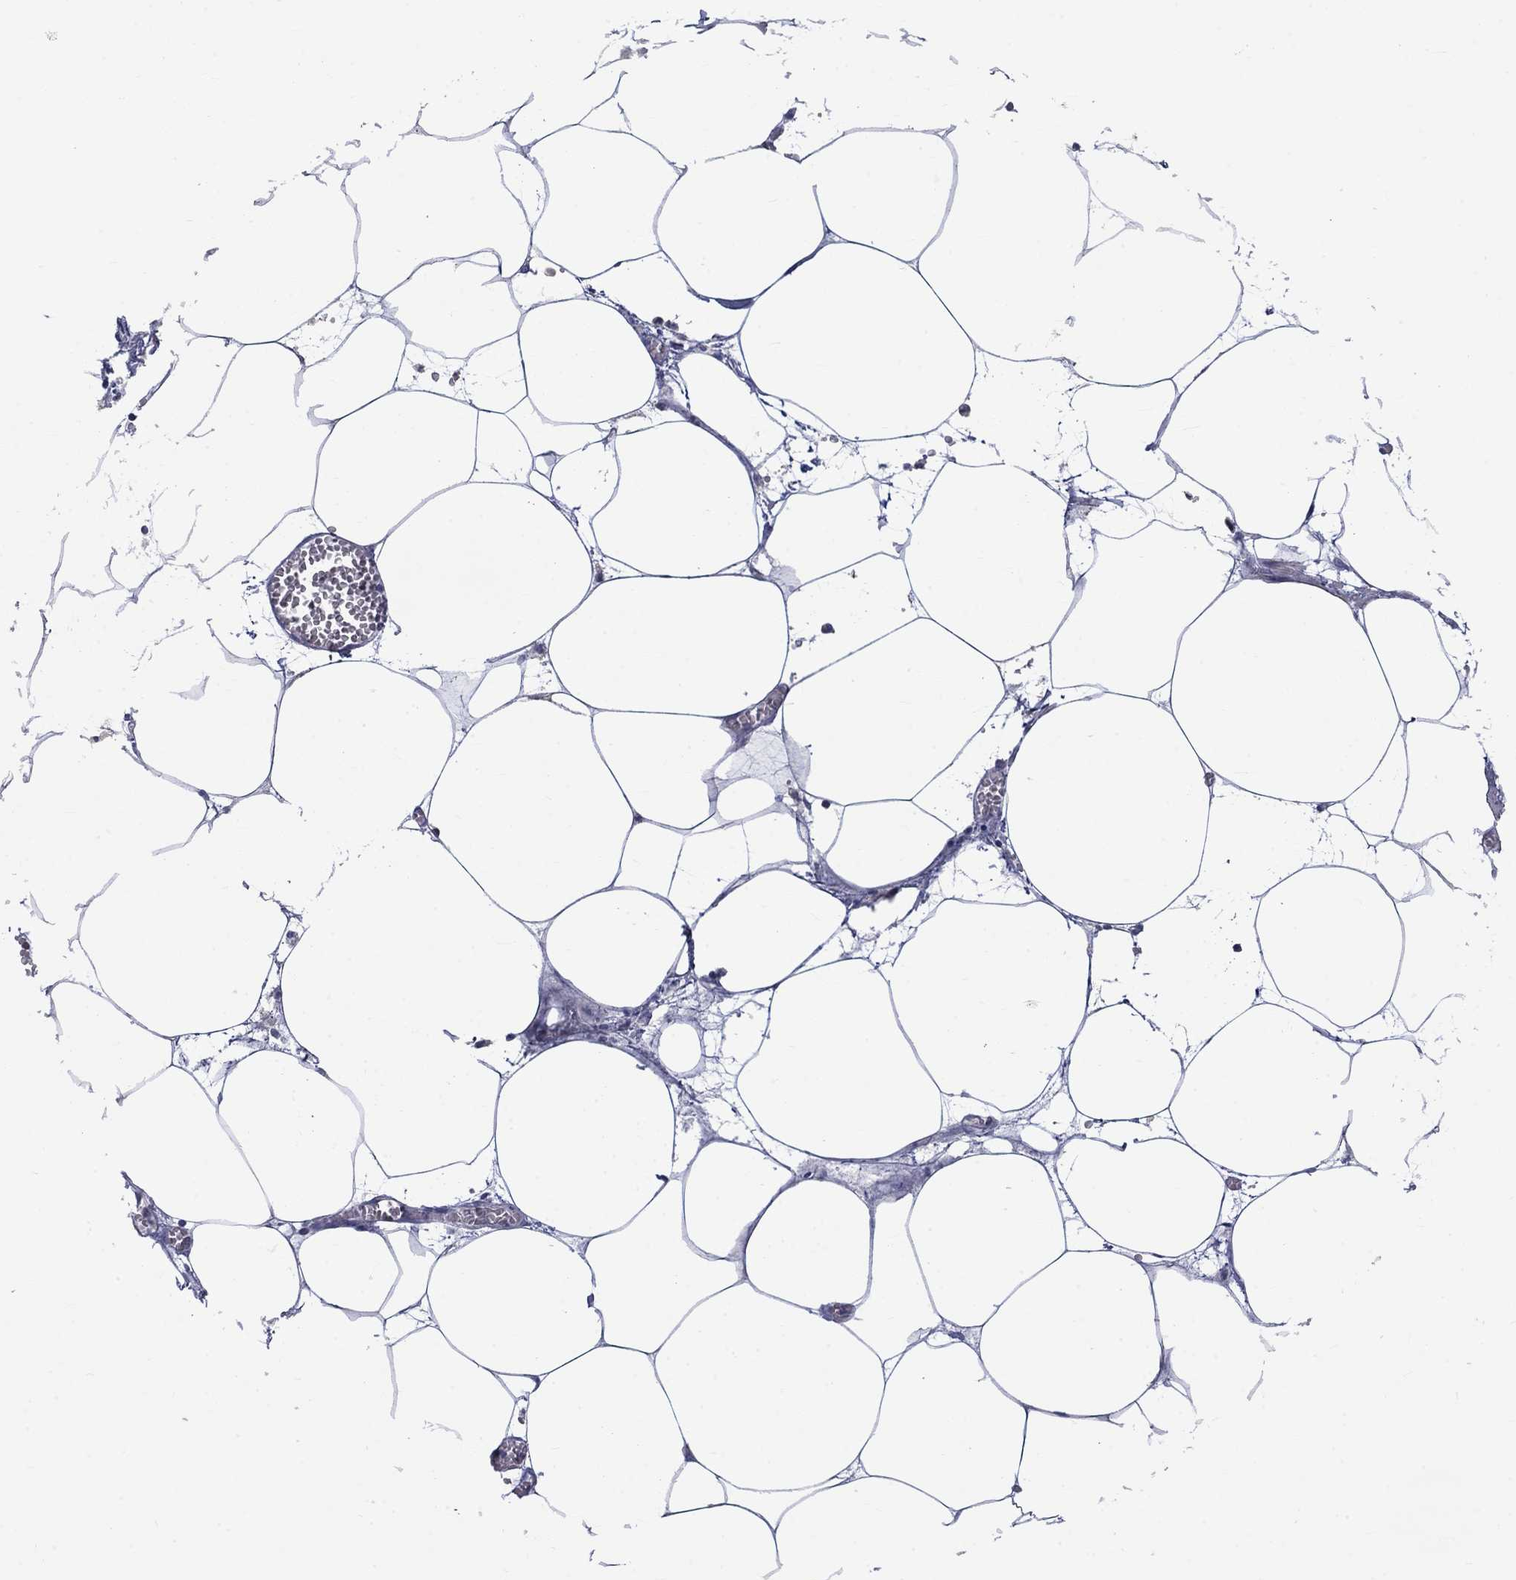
{"staining": {"intensity": "negative", "quantity": "none", "location": "none"}, "tissue": "adipose tissue", "cell_type": "Adipocytes", "image_type": "normal", "snomed": [{"axis": "morphology", "description": "Normal tissue, NOS"}, {"axis": "topography", "description": "Adipose tissue"}, {"axis": "topography", "description": "Pancreas"}, {"axis": "topography", "description": "Peripheral nerve tissue"}], "caption": "Adipocytes are negative for brown protein staining in normal adipose tissue. (Stains: DAB immunohistochemistry with hematoxylin counter stain, Microscopy: brightfield microscopy at high magnification).", "gene": "CISD1", "patient": {"sex": "female", "age": 58}}